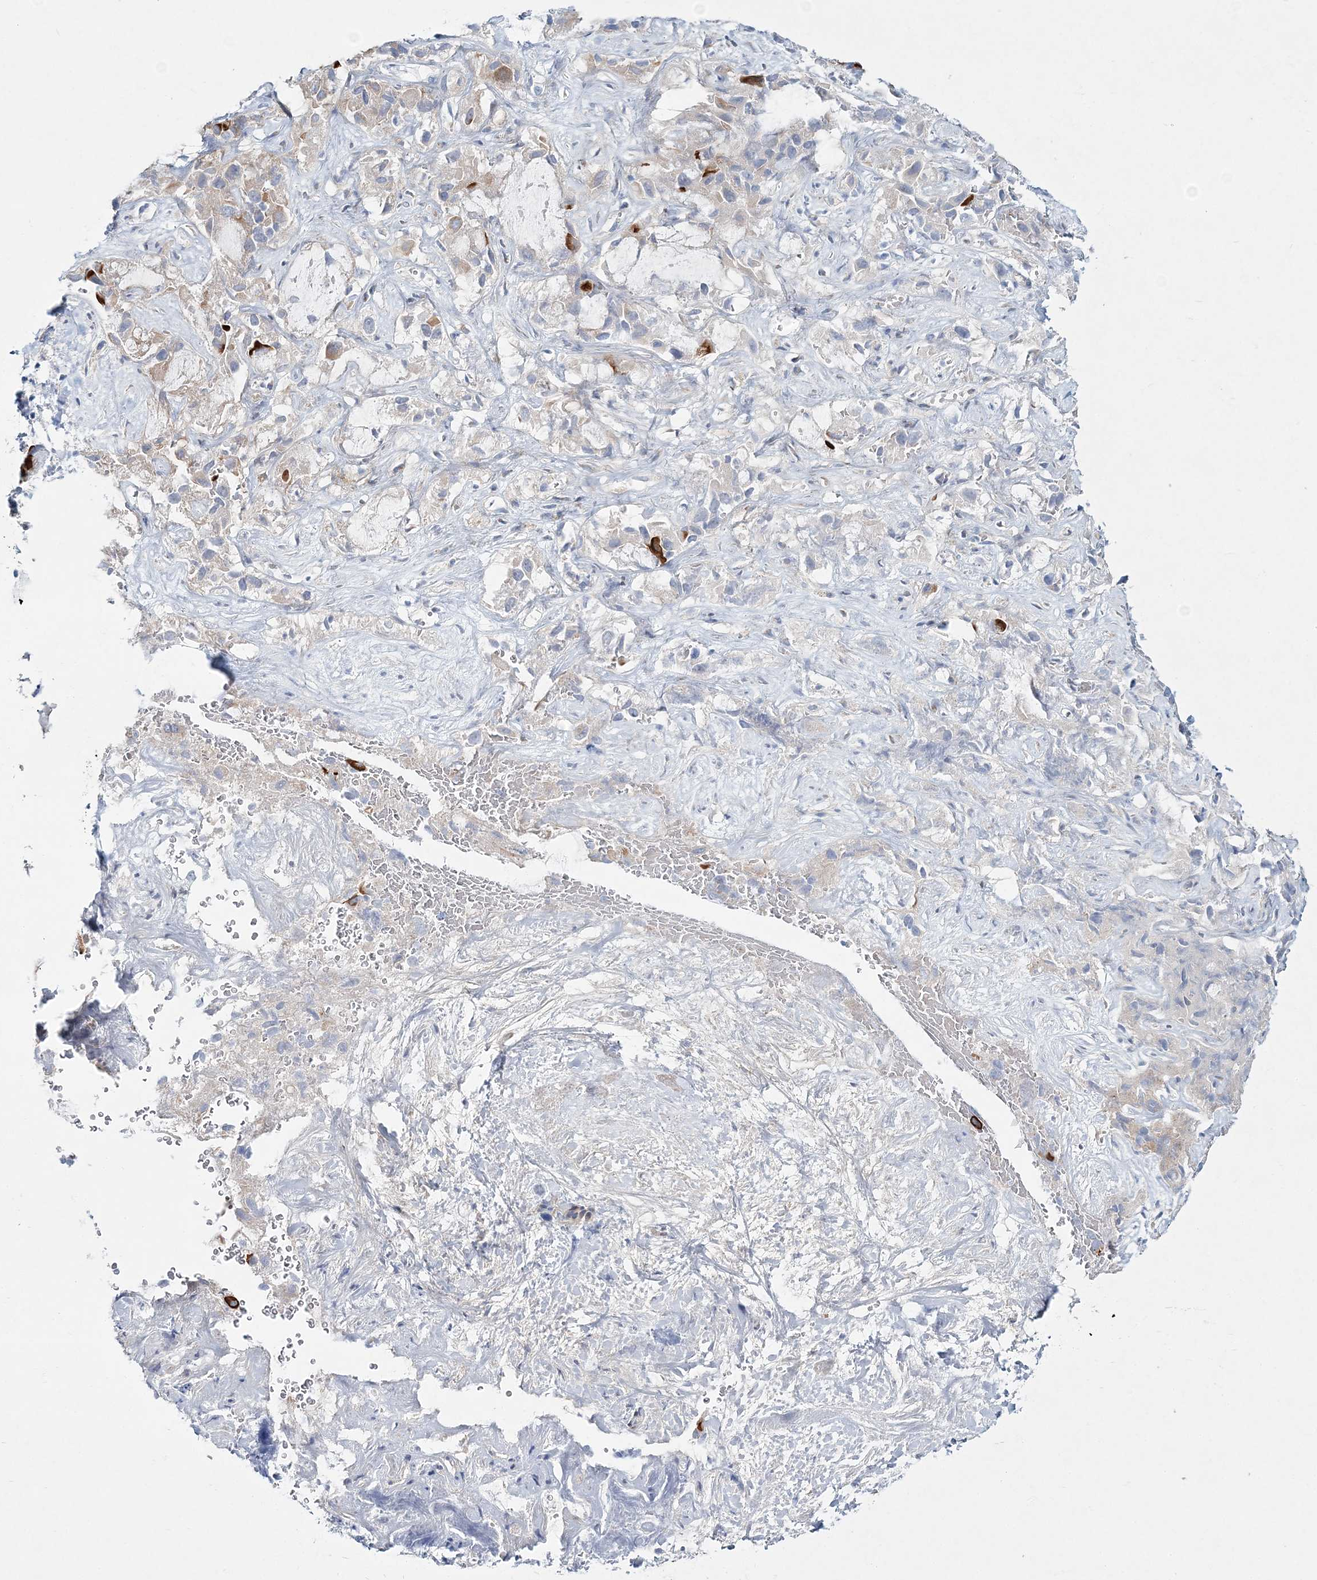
{"staining": {"intensity": "strong", "quantity": "25%-75%", "location": "cytoplasmic/membranous"}, "tissue": "liver cancer", "cell_type": "Tumor cells", "image_type": "cancer", "snomed": [{"axis": "morphology", "description": "Cholangiocarcinoma"}, {"axis": "topography", "description": "Liver"}], "caption": "A photomicrograph of human liver cancer stained for a protein shows strong cytoplasmic/membranous brown staining in tumor cells.", "gene": "ADGRL1", "patient": {"sex": "female", "age": 52}}